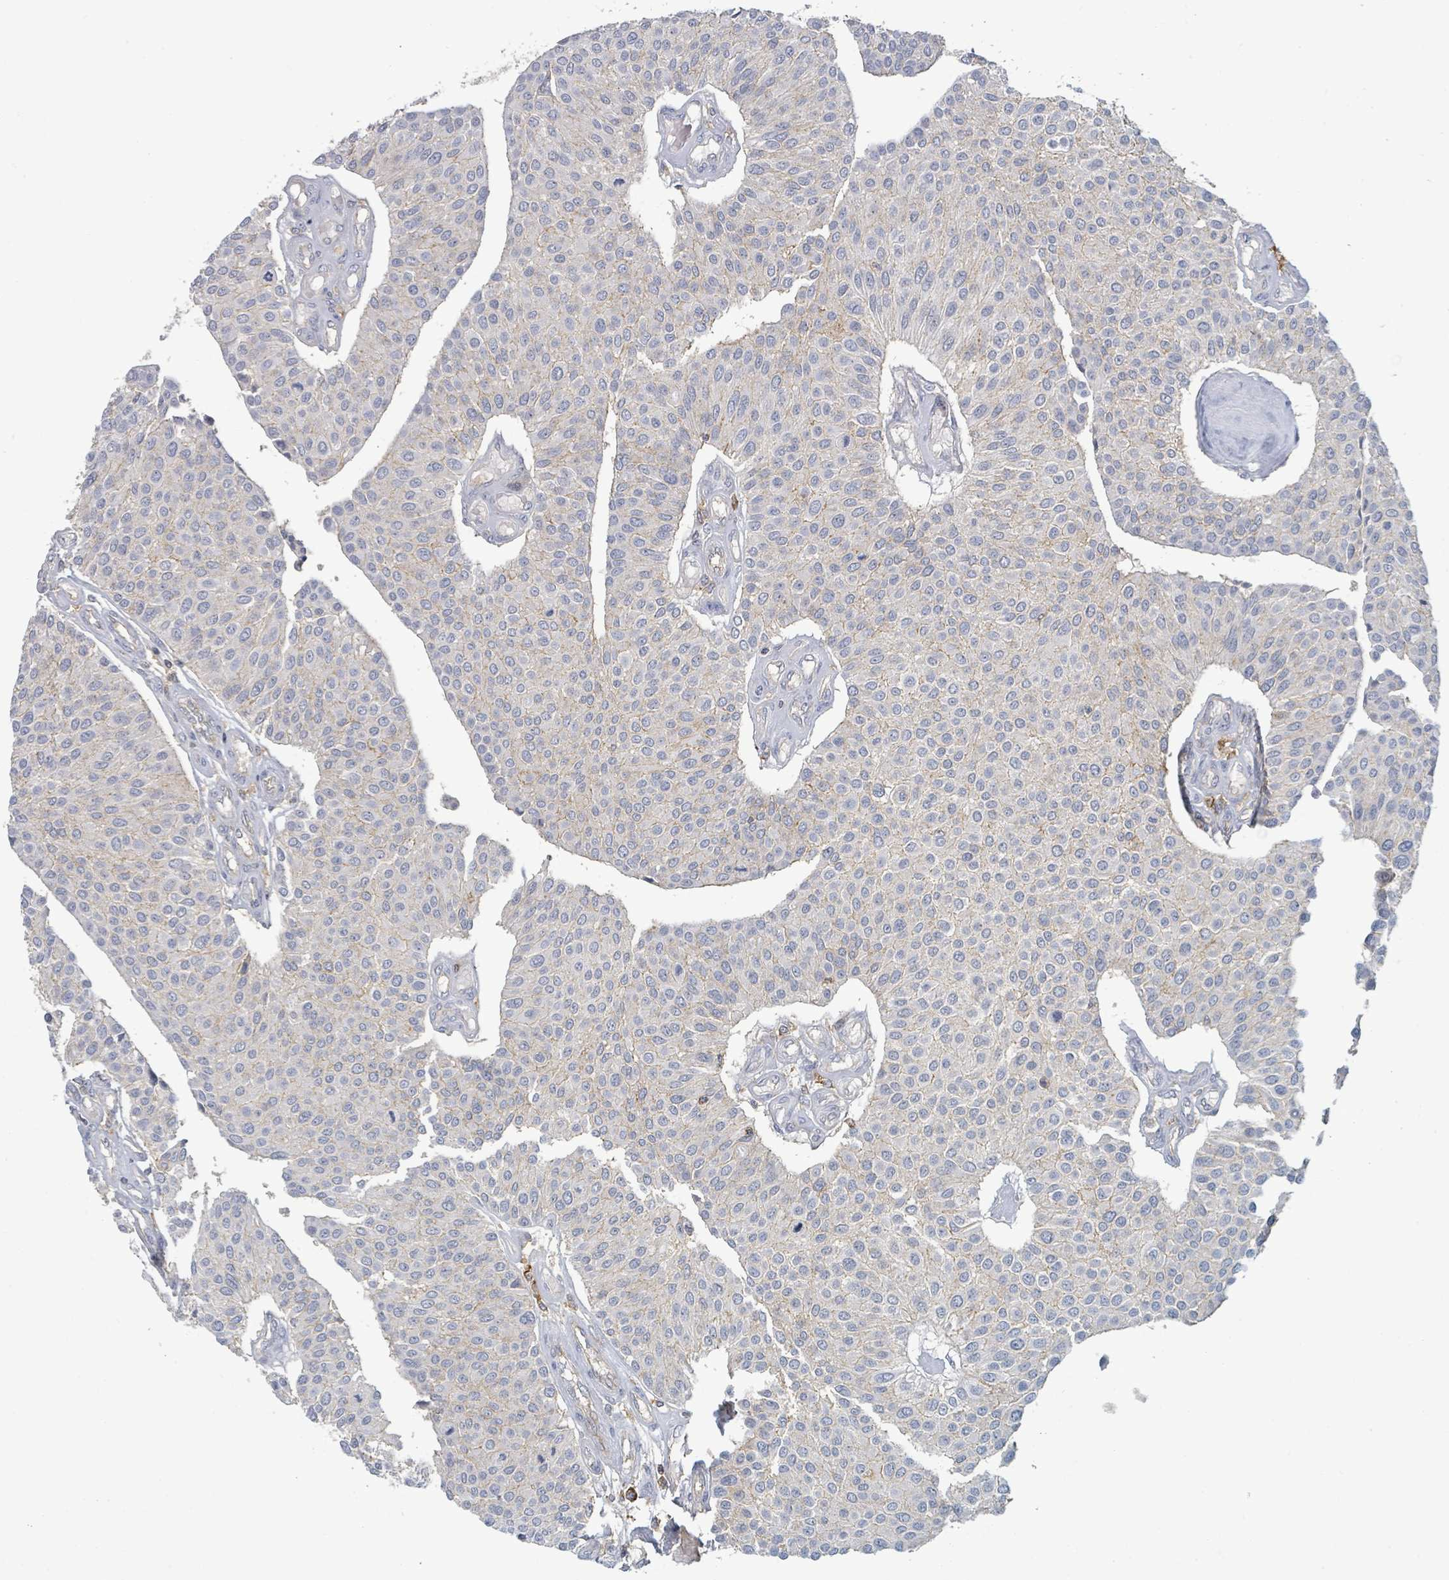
{"staining": {"intensity": "negative", "quantity": "none", "location": "none"}, "tissue": "urothelial cancer", "cell_type": "Tumor cells", "image_type": "cancer", "snomed": [{"axis": "morphology", "description": "Urothelial carcinoma, NOS"}, {"axis": "topography", "description": "Urinary bladder"}], "caption": "High magnification brightfield microscopy of urothelial cancer stained with DAB (3,3'-diaminobenzidine) (brown) and counterstained with hematoxylin (blue): tumor cells show no significant expression.", "gene": "TNFRSF14", "patient": {"sex": "male", "age": 55}}